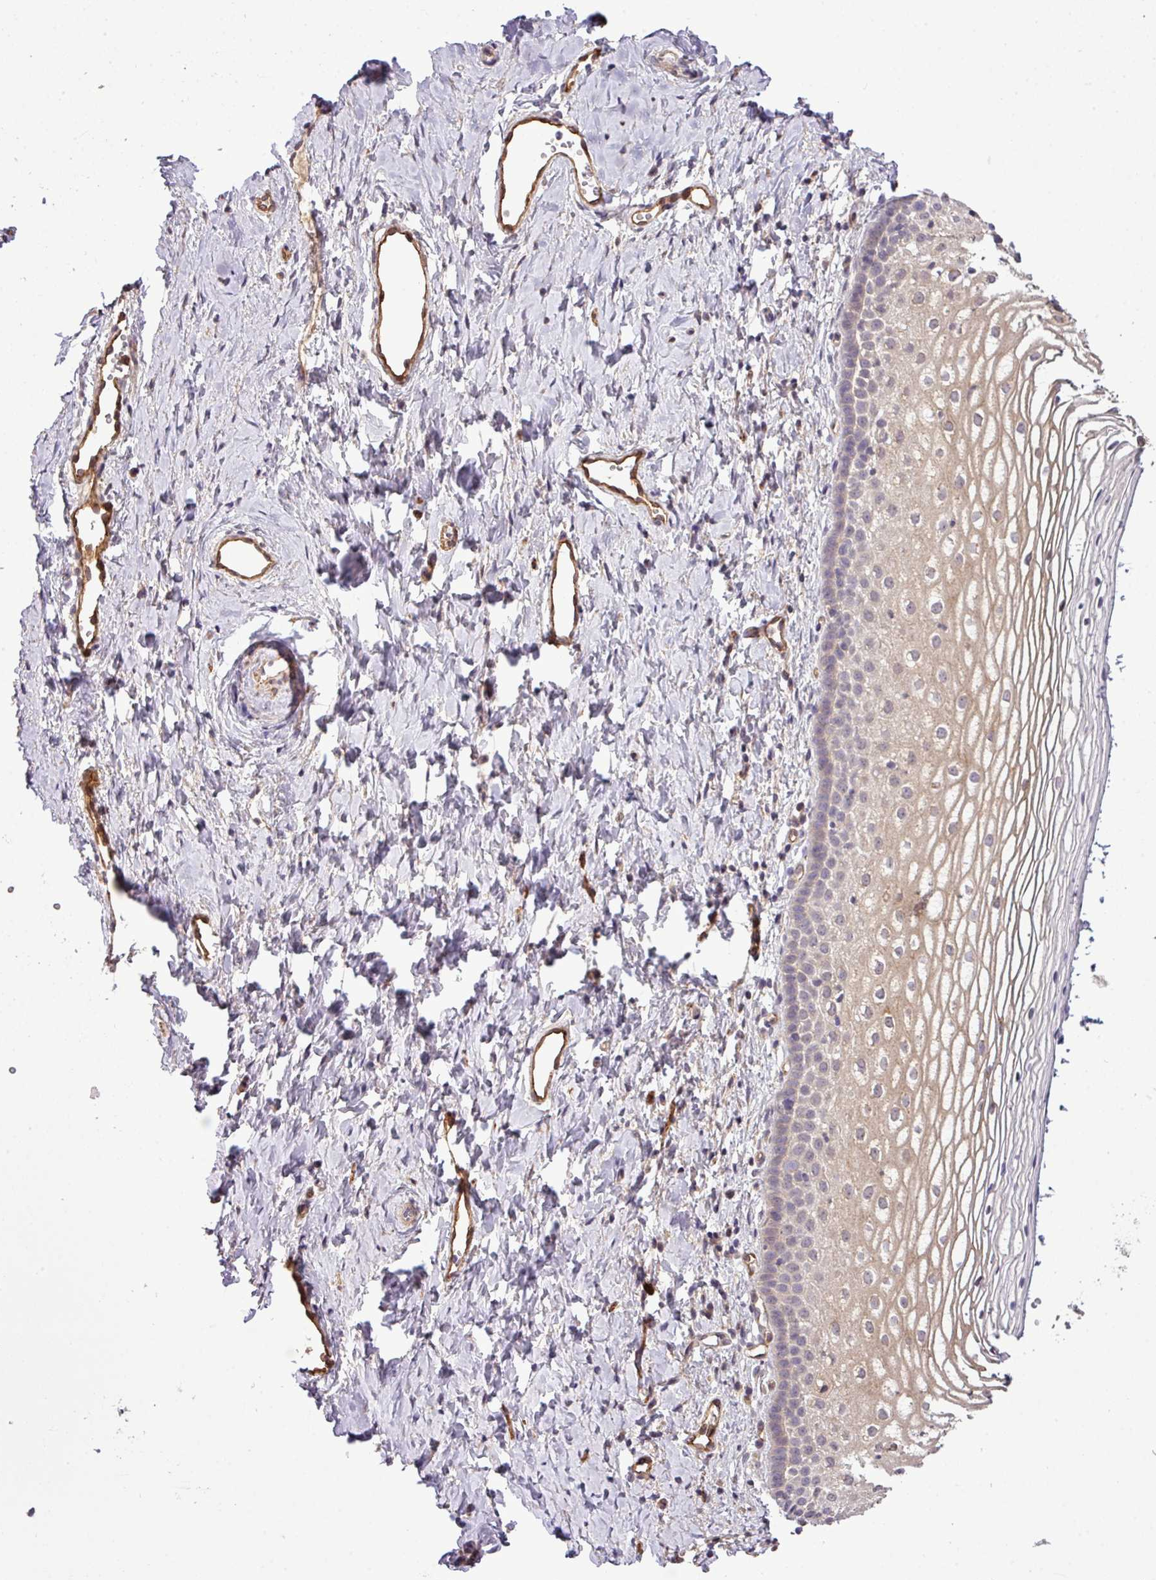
{"staining": {"intensity": "weak", "quantity": "25%-75%", "location": "cytoplasmic/membranous"}, "tissue": "vagina", "cell_type": "Squamous epithelial cells", "image_type": "normal", "snomed": [{"axis": "morphology", "description": "Normal tissue, NOS"}, {"axis": "topography", "description": "Vagina"}], "caption": "IHC histopathology image of normal vagina: vagina stained using IHC reveals low levels of weak protein expression localized specifically in the cytoplasmic/membranous of squamous epithelial cells, appearing as a cytoplasmic/membranous brown color.", "gene": "XIAP", "patient": {"sex": "female", "age": 56}}